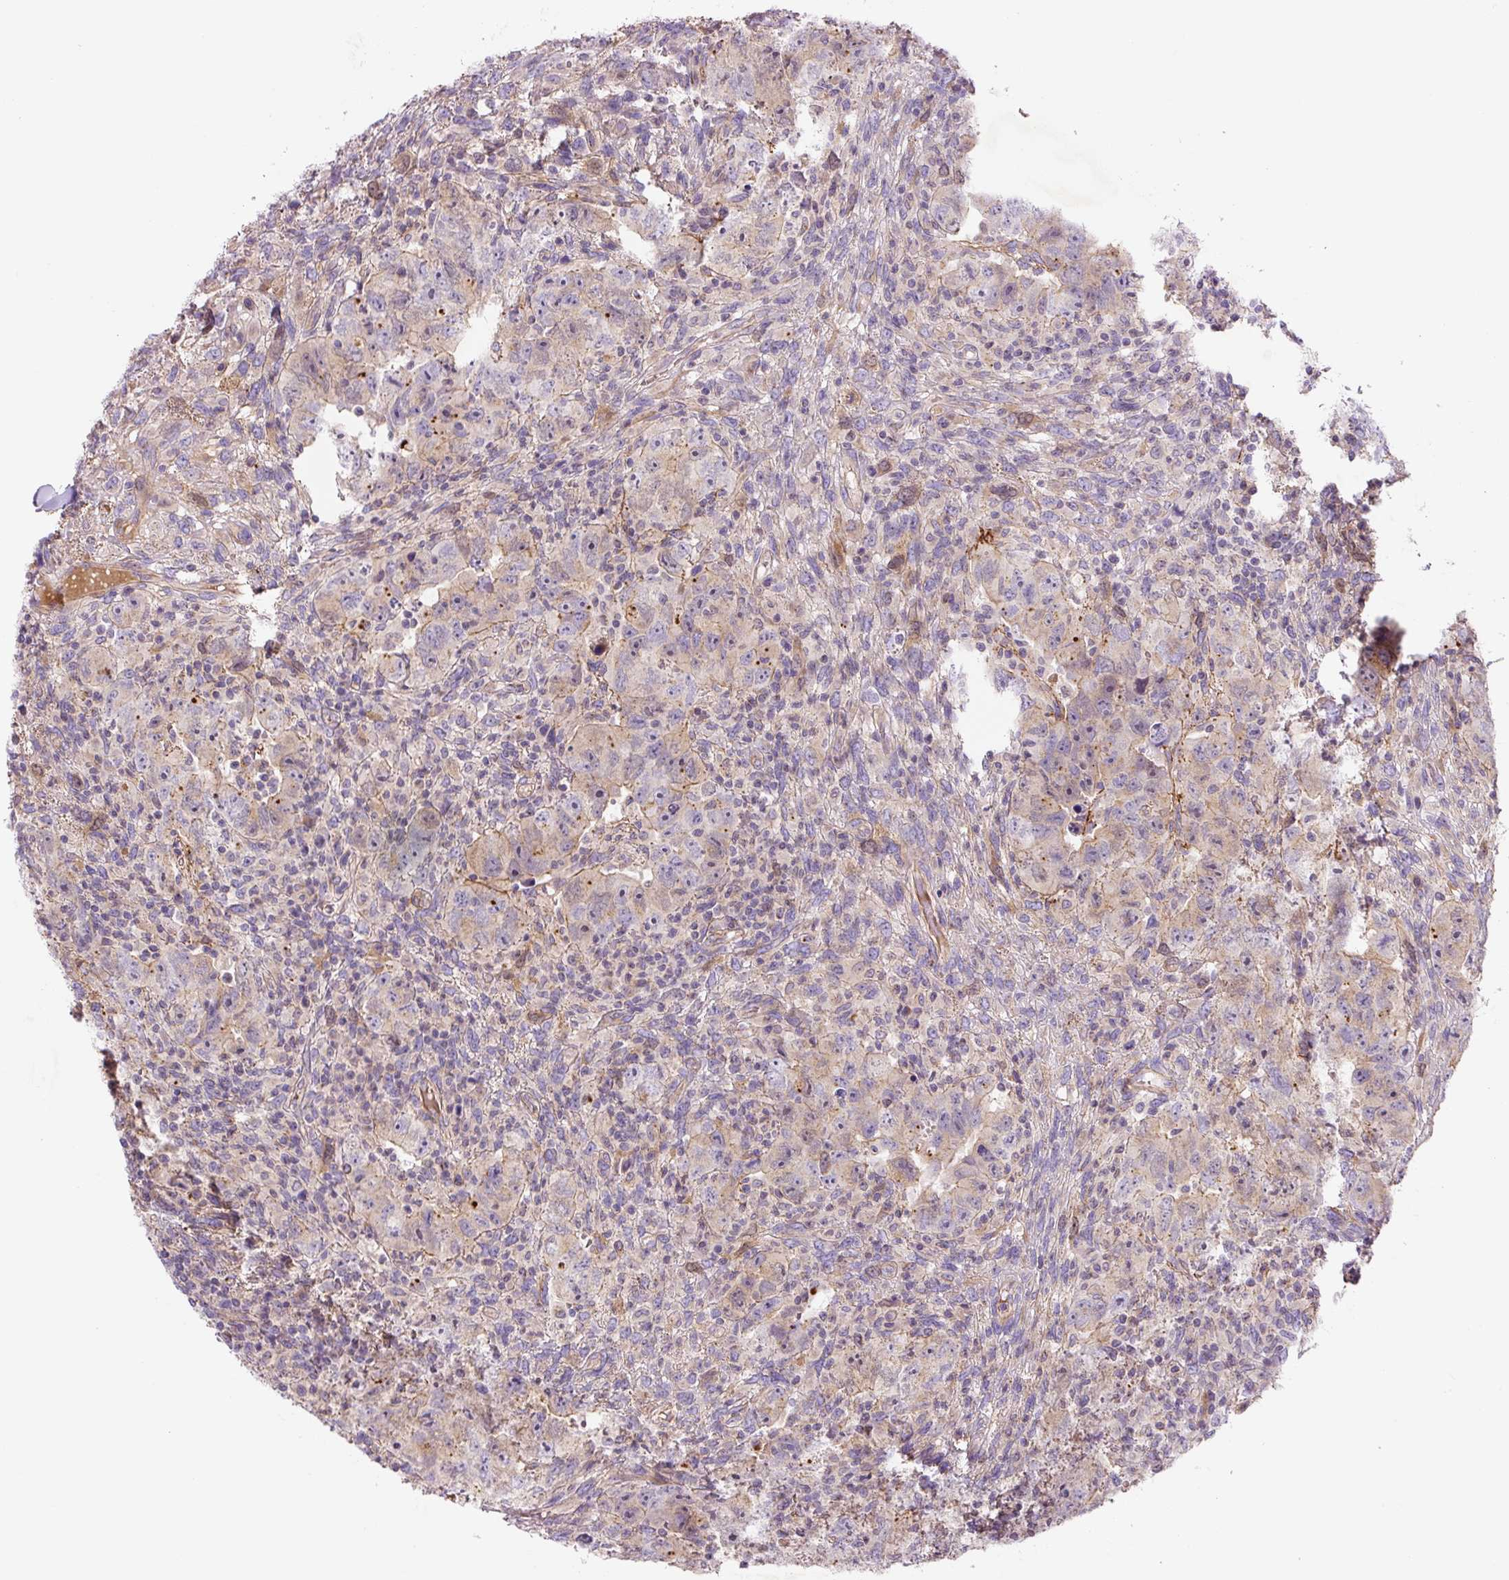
{"staining": {"intensity": "weak", "quantity": "25%-75%", "location": "cytoplasmic/membranous"}, "tissue": "testis cancer", "cell_type": "Tumor cells", "image_type": "cancer", "snomed": [{"axis": "morphology", "description": "Carcinoma, Embryonal, NOS"}, {"axis": "topography", "description": "Testis"}], "caption": "Human embryonal carcinoma (testis) stained with a protein marker demonstrates weak staining in tumor cells.", "gene": "CCNI2", "patient": {"sex": "male", "age": 24}}